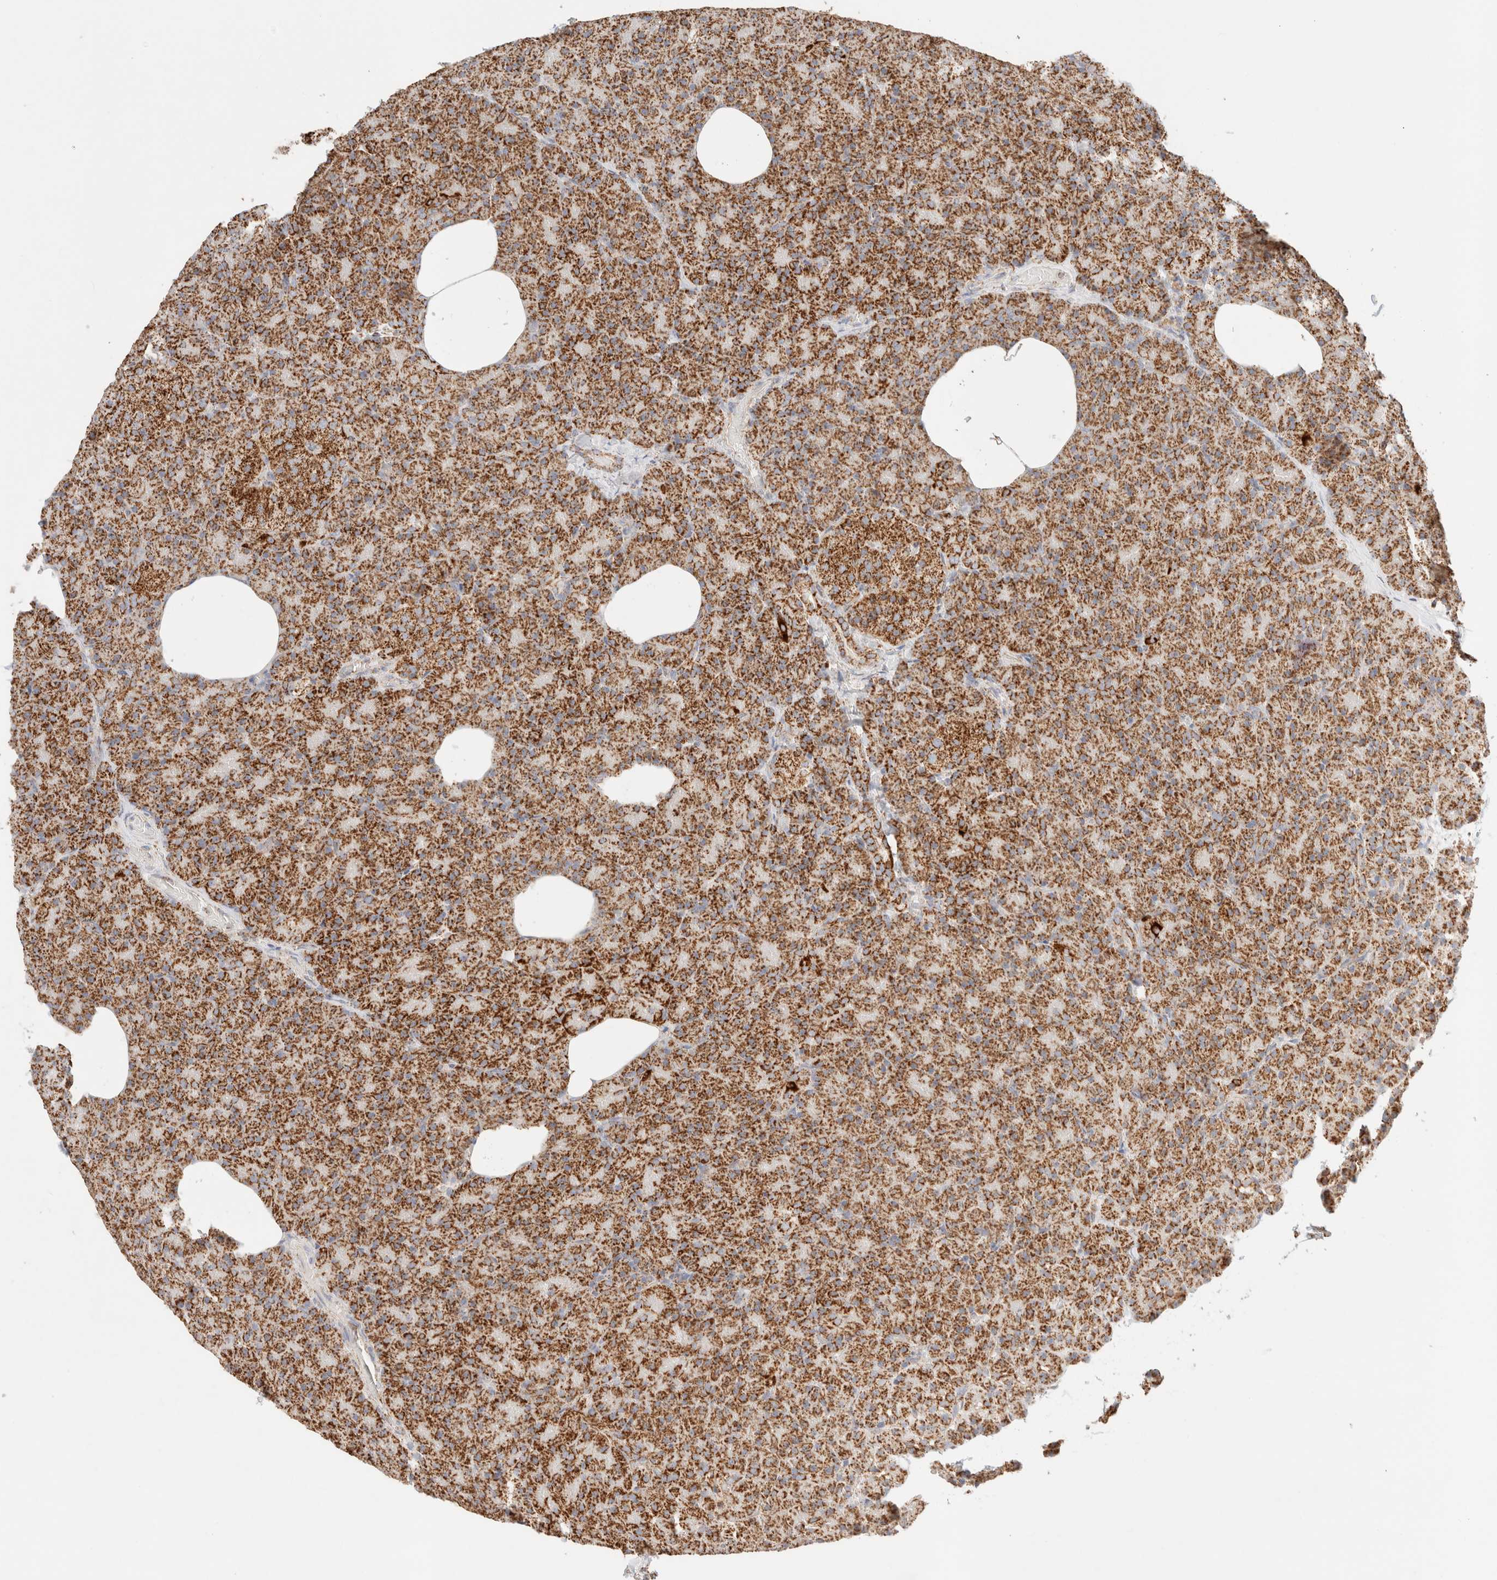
{"staining": {"intensity": "strong", "quantity": ">75%", "location": "cytoplasmic/membranous"}, "tissue": "pancreas", "cell_type": "Exocrine glandular cells", "image_type": "normal", "snomed": [{"axis": "morphology", "description": "Normal tissue, NOS"}, {"axis": "topography", "description": "Pancreas"}], "caption": "Protein staining by IHC displays strong cytoplasmic/membranous staining in approximately >75% of exocrine glandular cells in benign pancreas. Nuclei are stained in blue.", "gene": "PHB2", "patient": {"sex": "female", "age": 43}}